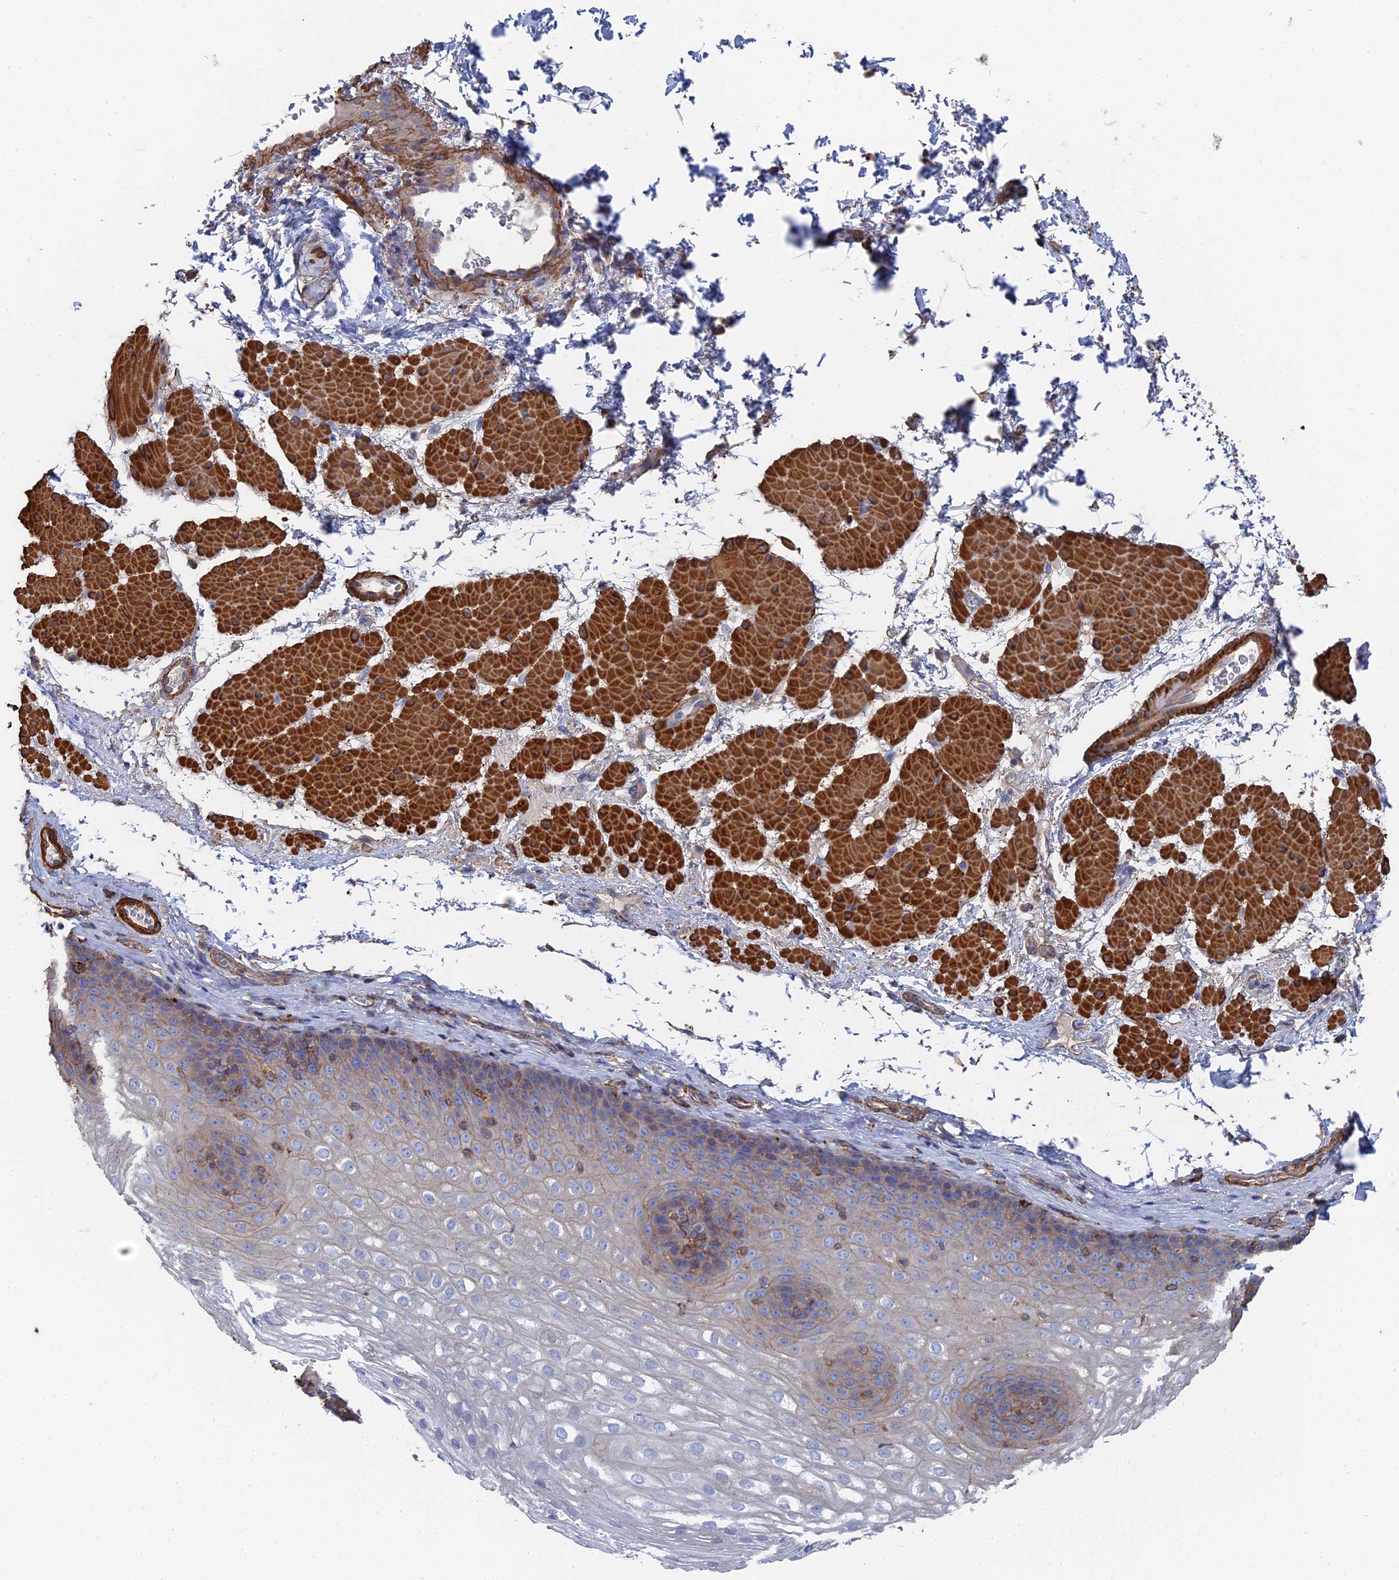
{"staining": {"intensity": "weak", "quantity": "<25%", "location": "cytoplasmic/membranous"}, "tissue": "esophagus", "cell_type": "Squamous epithelial cells", "image_type": "normal", "snomed": [{"axis": "morphology", "description": "Normal tissue, NOS"}, {"axis": "topography", "description": "Esophagus"}], "caption": "The histopathology image shows no staining of squamous epithelial cells in normal esophagus.", "gene": "STRA6", "patient": {"sex": "female", "age": 66}}